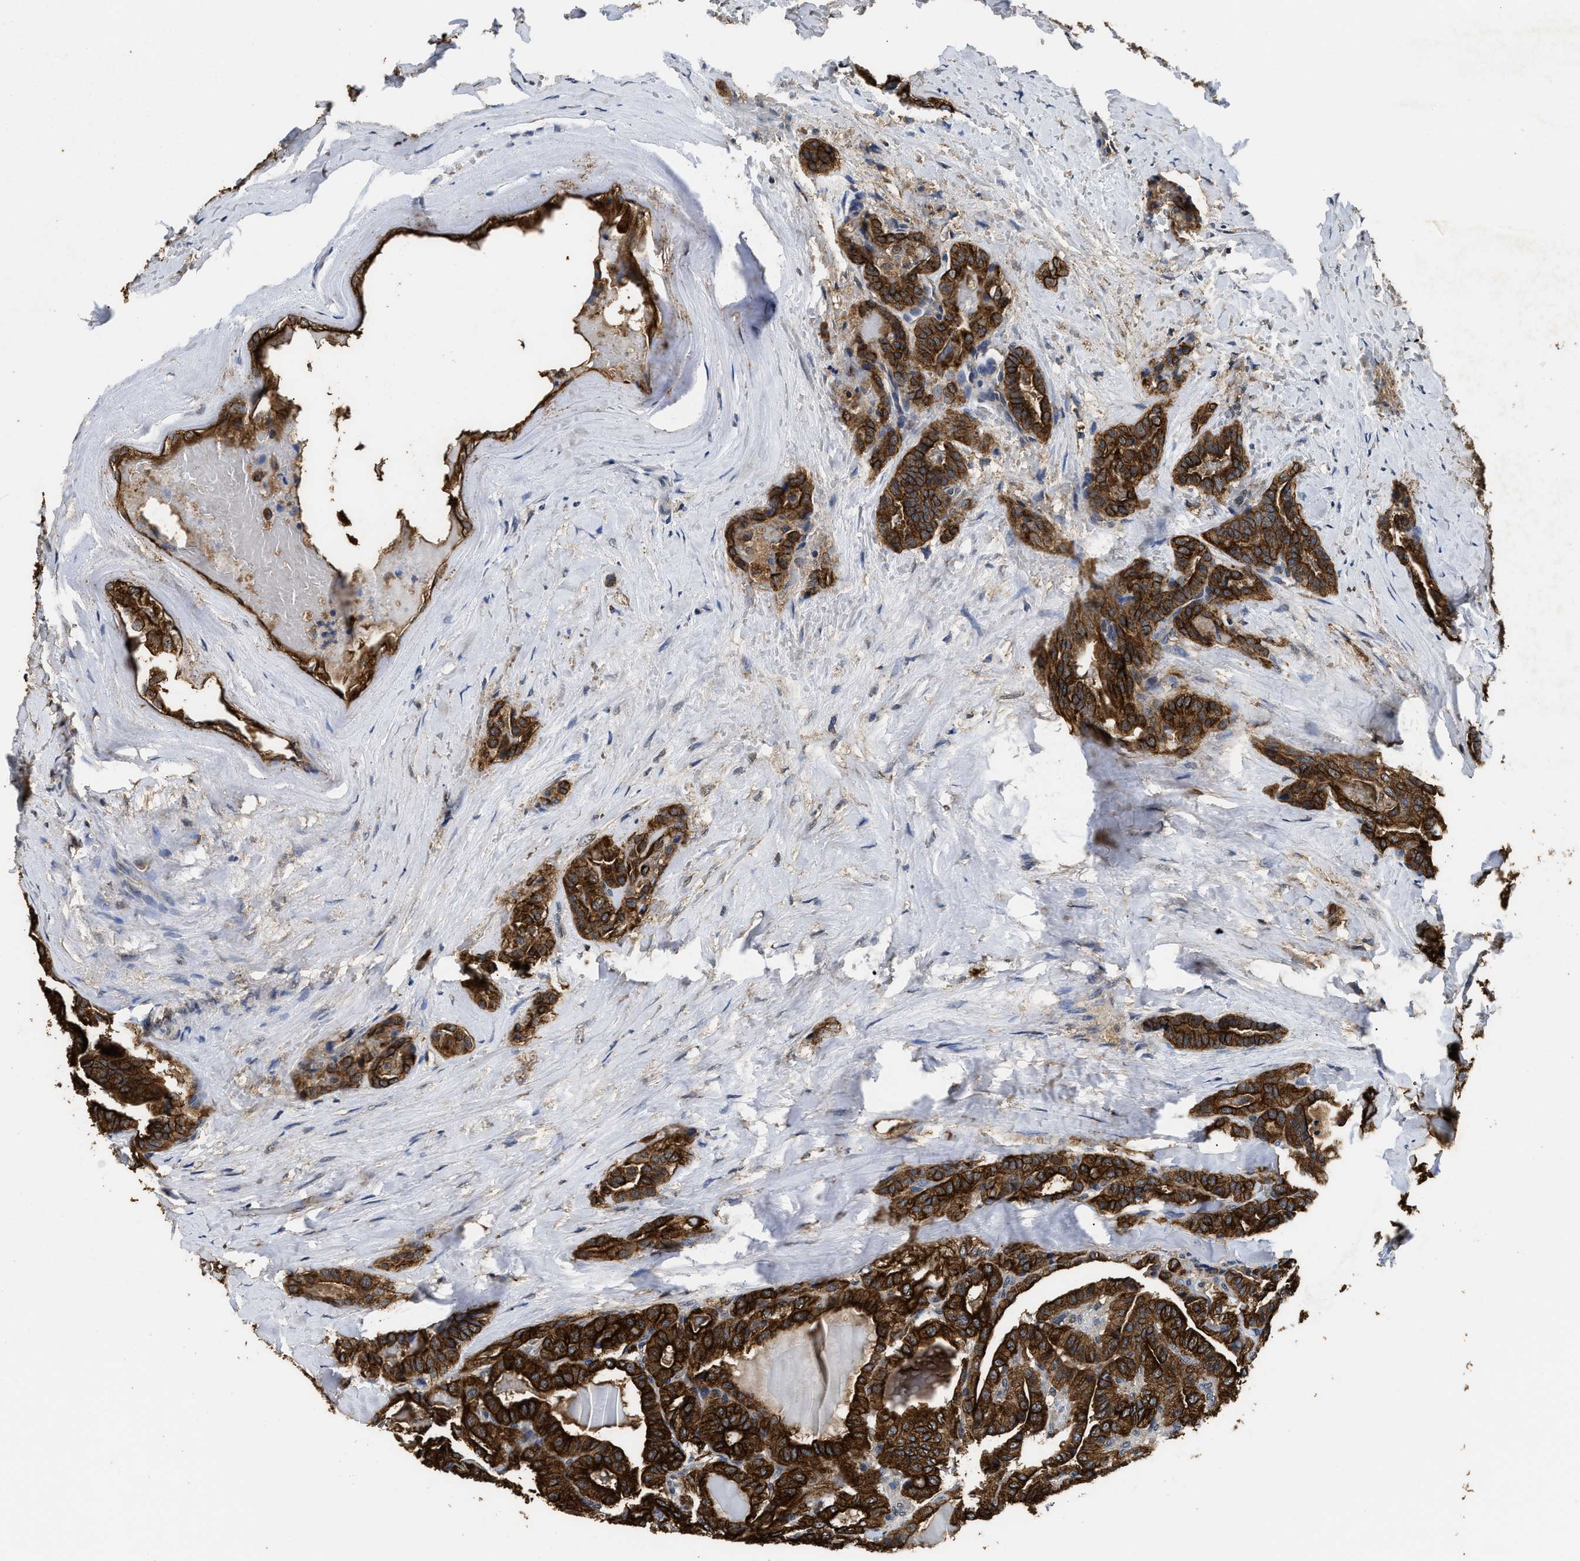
{"staining": {"intensity": "strong", "quantity": ">75%", "location": "cytoplasmic/membranous"}, "tissue": "thyroid cancer", "cell_type": "Tumor cells", "image_type": "cancer", "snomed": [{"axis": "morphology", "description": "Papillary adenocarcinoma, NOS"}, {"axis": "topography", "description": "Thyroid gland"}], "caption": "A brown stain shows strong cytoplasmic/membranous staining of a protein in thyroid cancer (papillary adenocarcinoma) tumor cells. (DAB IHC with brightfield microscopy, high magnification).", "gene": "CTNNA1", "patient": {"sex": "male", "age": 77}}